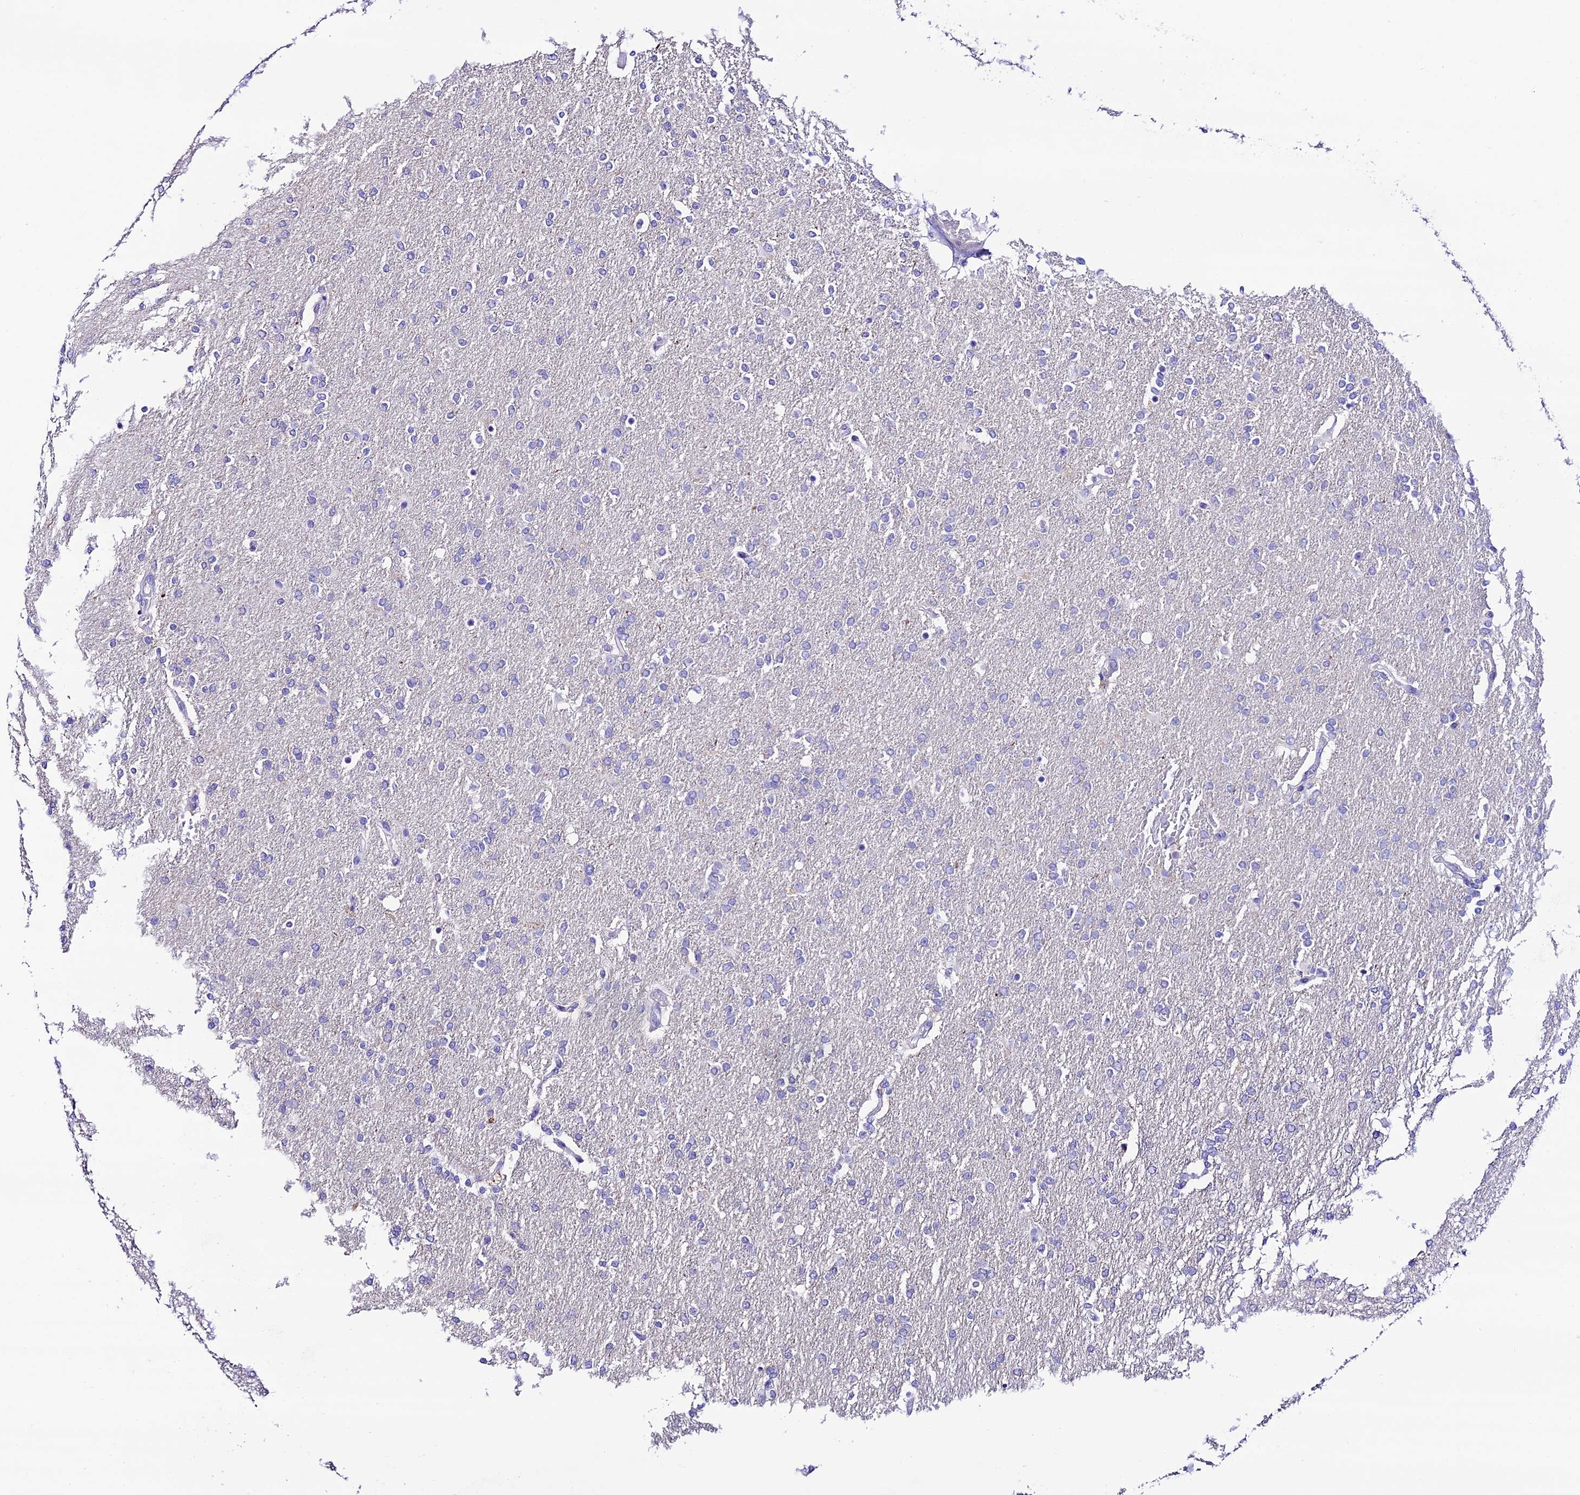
{"staining": {"intensity": "negative", "quantity": "none", "location": "none"}, "tissue": "glioma", "cell_type": "Tumor cells", "image_type": "cancer", "snomed": [{"axis": "morphology", "description": "Glioma, malignant, High grade"}, {"axis": "topography", "description": "Brain"}], "caption": "DAB immunohistochemical staining of human glioma displays no significant staining in tumor cells.", "gene": "NLRP6", "patient": {"sex": "male", "age": 72}}